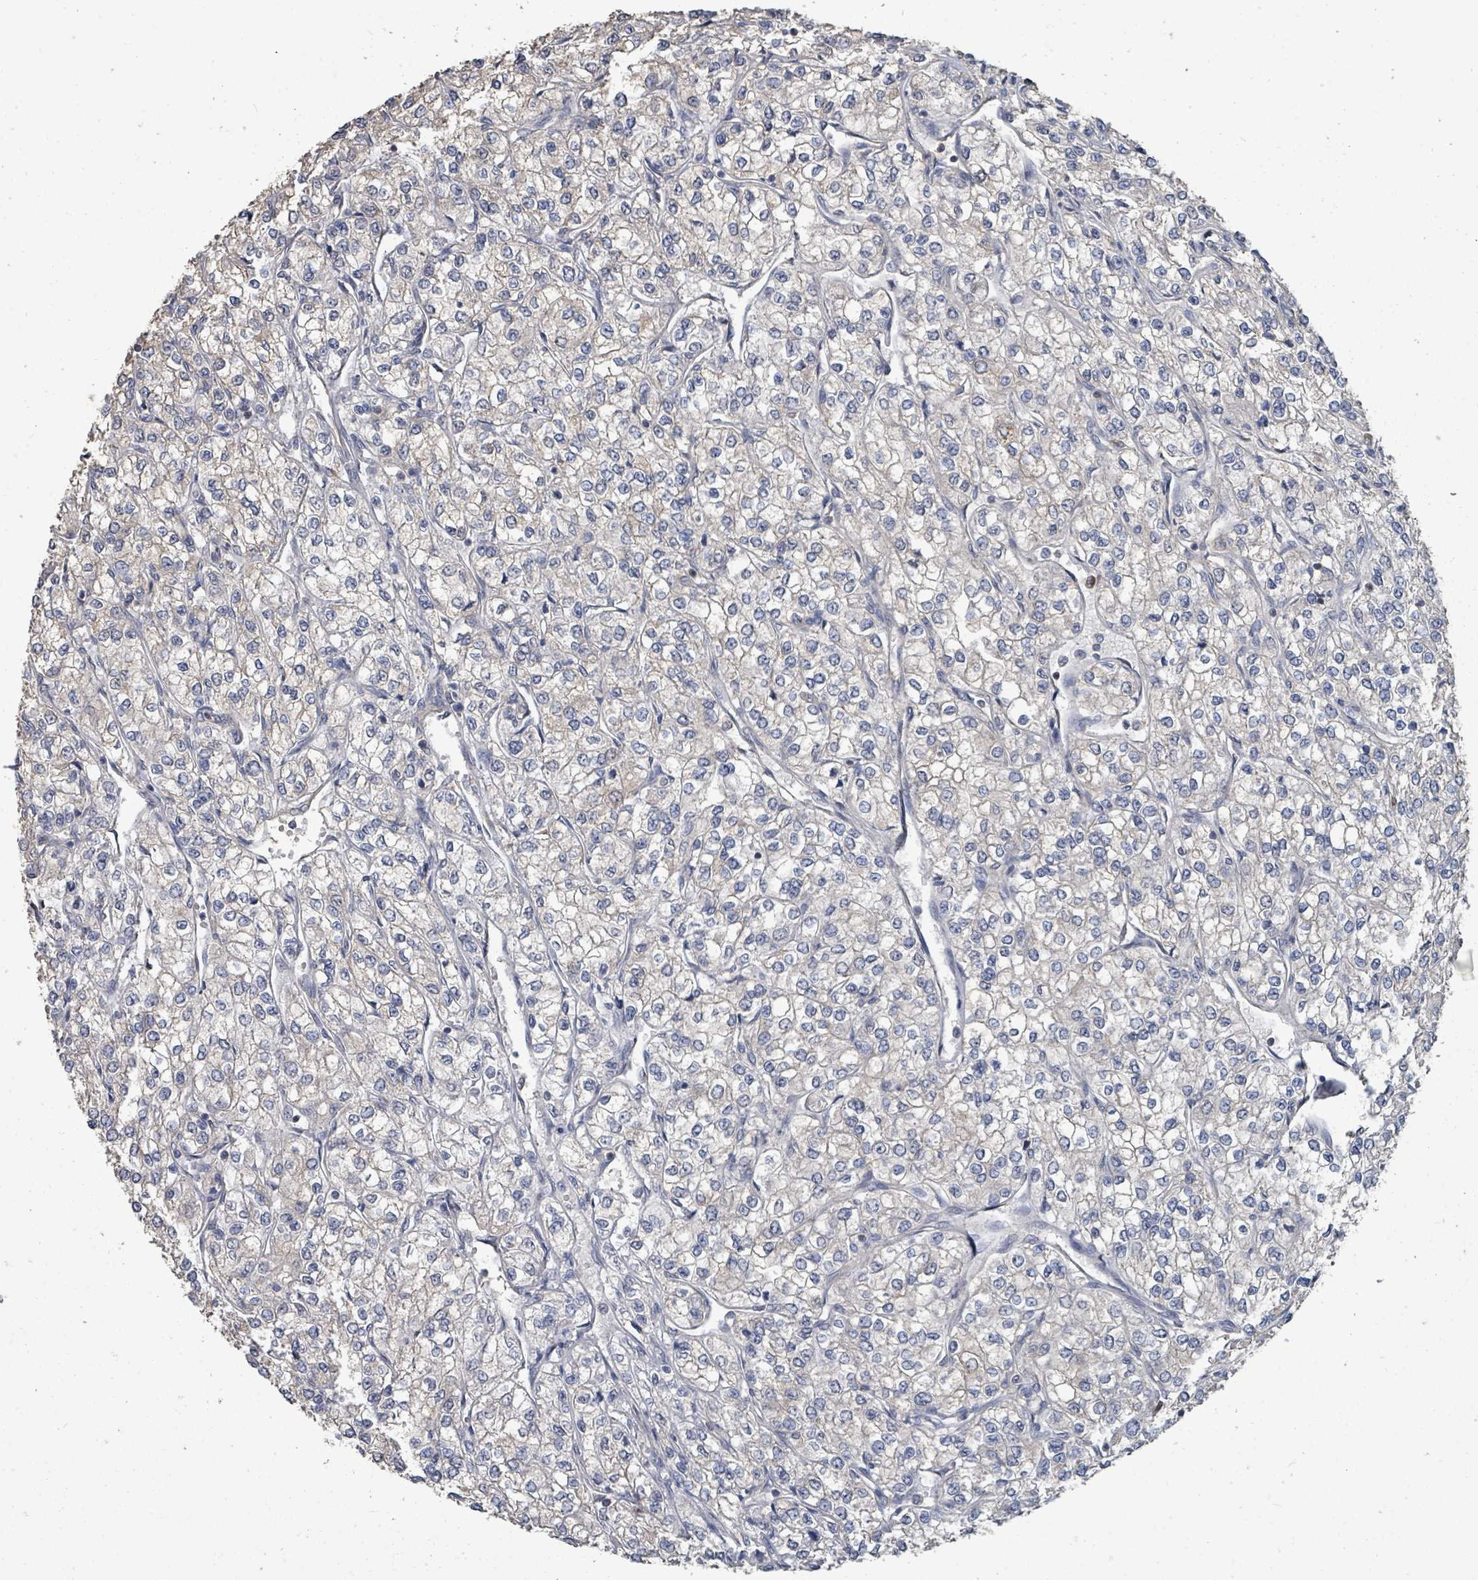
{"staining": {"intensity": "negative", "quantity": "none", "location": "none"}, "tissue": "renal cancer", "cell_type": "Tumor cells", "image_type": "cancer", "snomed": [{"axis": "morphology", "description": "Adenocarcinoma, NOS"}, {"axis": "topography", "description": "Kidney"}], "caption": "Tumor cells are negative for protein expression in human renal adenocarcinoma.", "gene": "SLC9A7", "patient": {"sex": "male", "age": 80}}